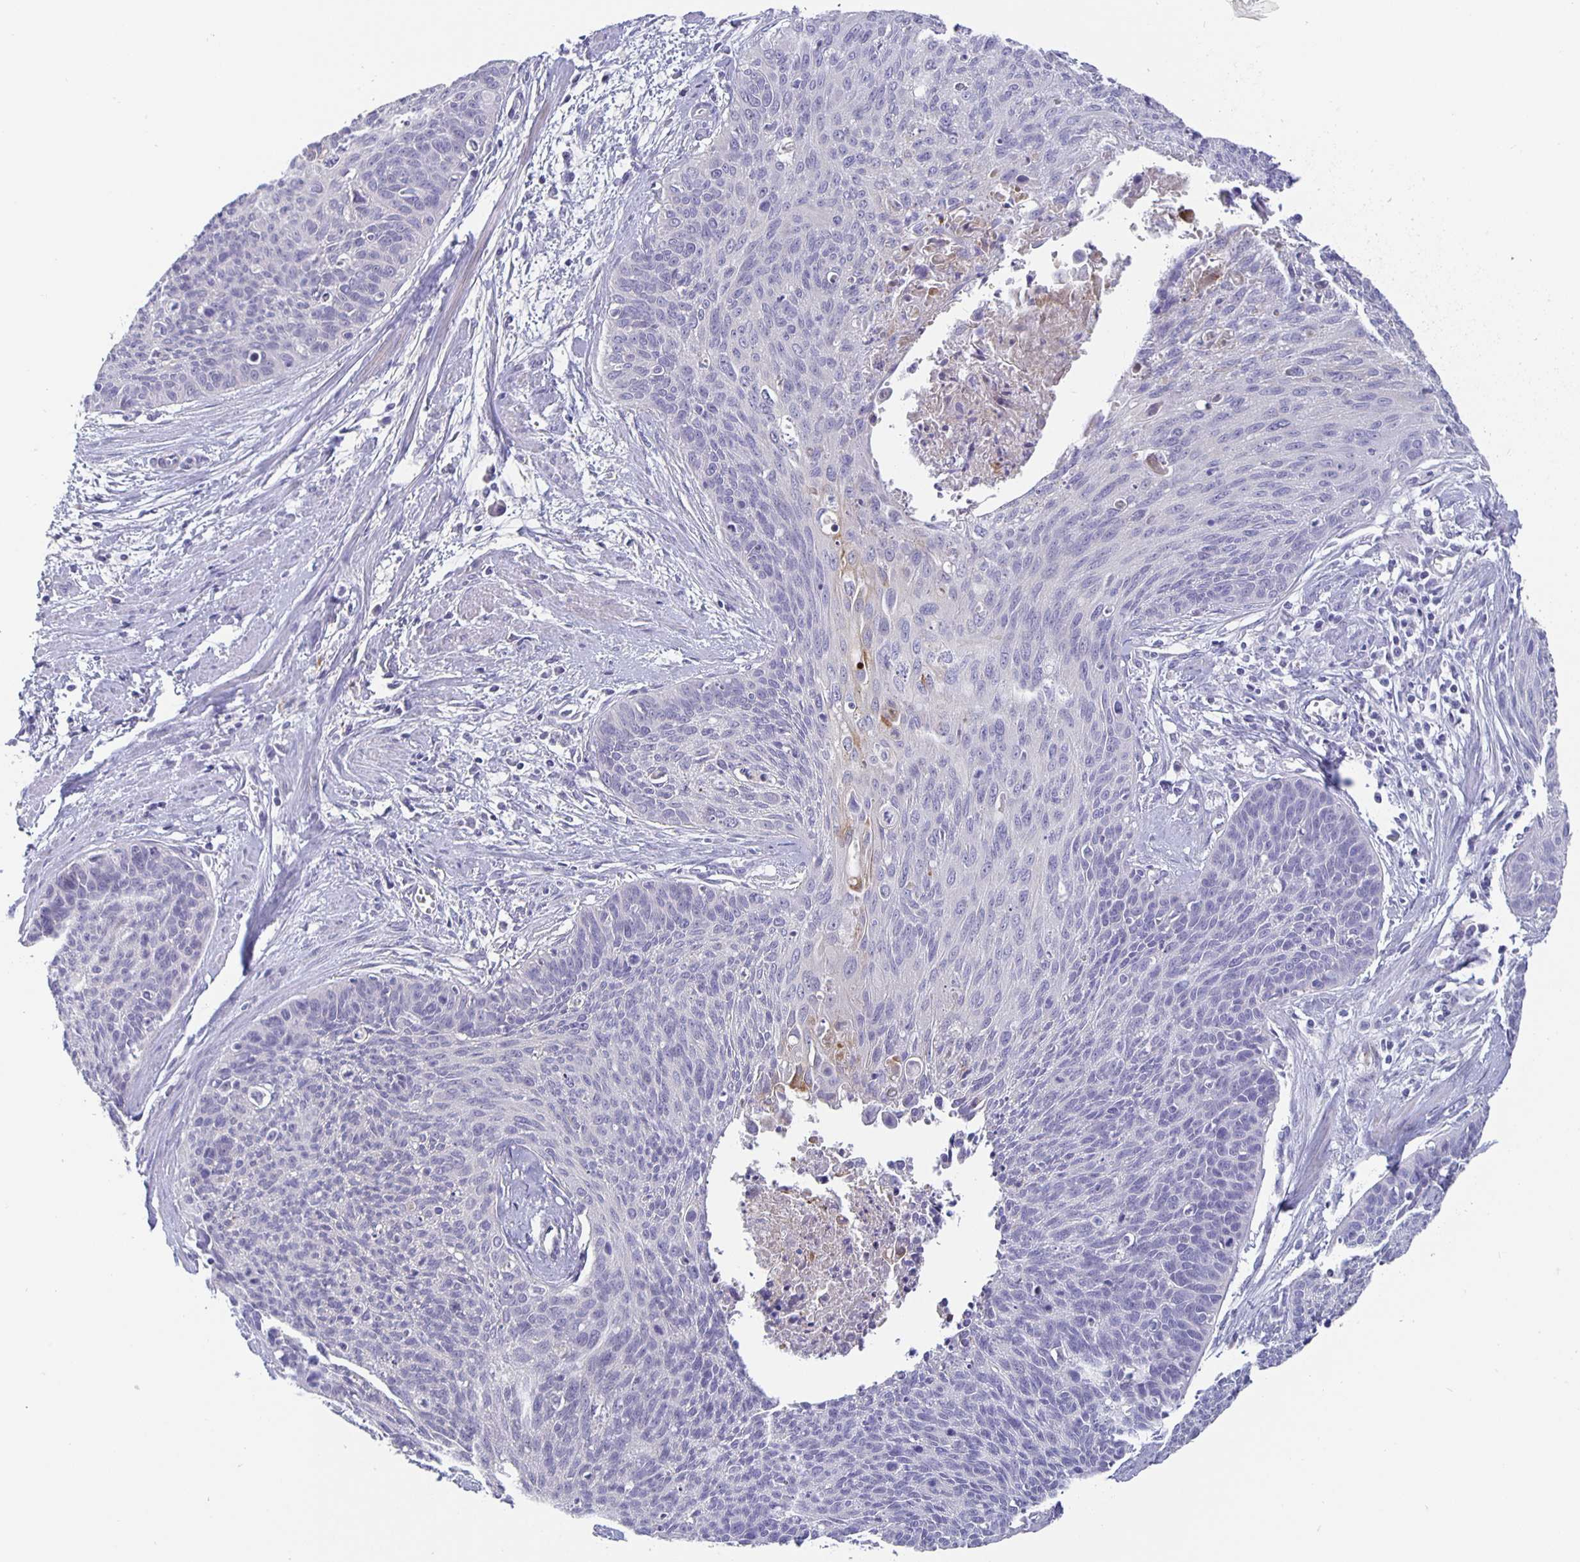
{"staining": {"intensity": "negative", "quantity": "none", "location": "none"}, "tissue": "cervical cancer", "cell_type": "Tumor cells", "image_type": "cancer", "snomed": [{"axis": "morphology", "description": "Squamous cell carcinoma, NOS"}, {"axis": "topography", "description": "Cervix"}], "caption": "Squamous cell carcinoma (cervical) stained for a protein using immunohistochemistry (IHC) demonstrates no positivity tumor cells.", "gene": "GDF15", "patient": {"sex": "female", "age": 55}}